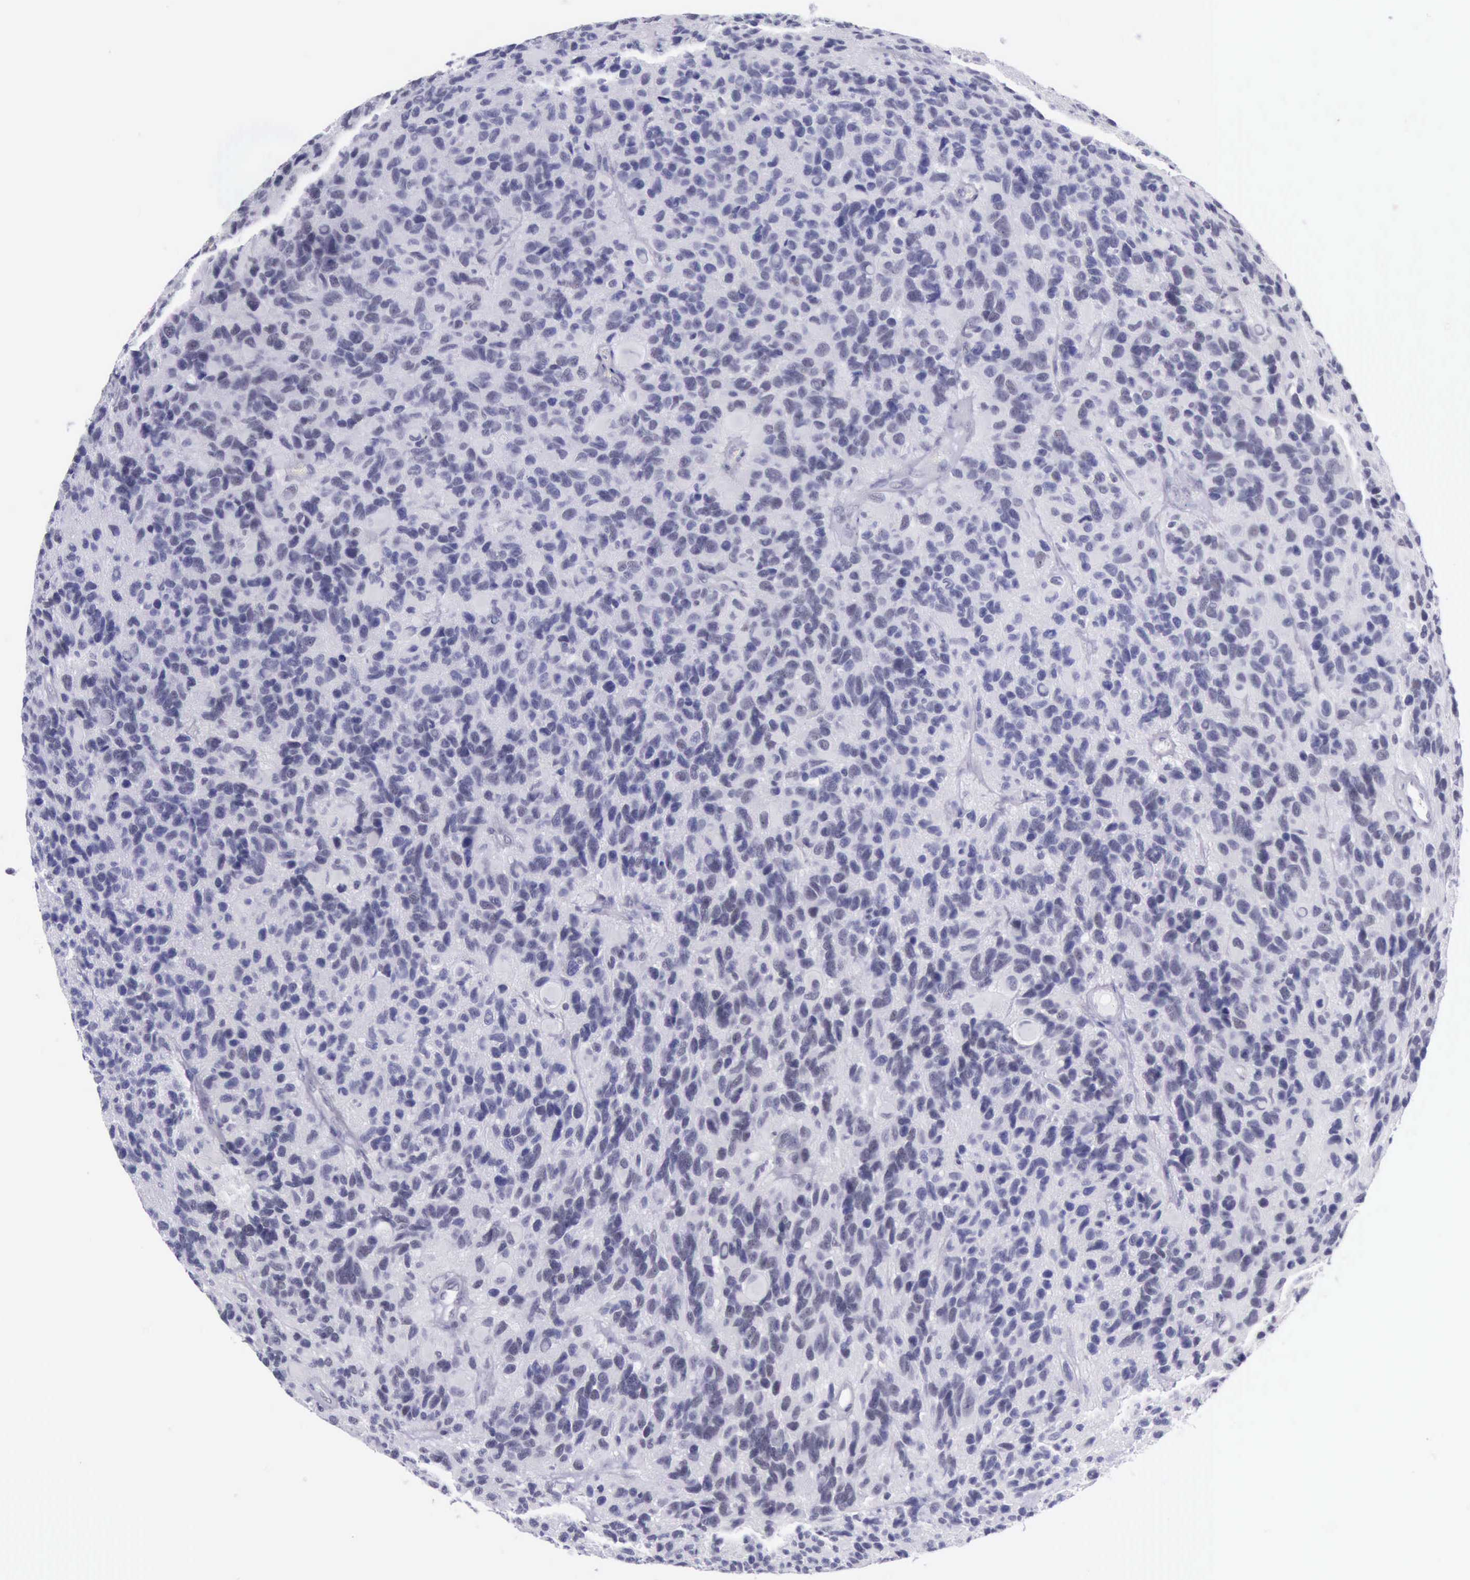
{"staining": {"intensity": "negative", "quantity": "none", "location": "none"}, "tissue": "glioma", "cell_type": "Tumor cells", "image_type": "cancer", "snomed": [{"axis": "morphology", "description": "Glioma, malignant, High grade"}, {"axis": "topography", "description": "Brain"}], "caption": "There is no significant staining in tumor cells of high-grade glioma (malignant). (IHC, brightfield microscopy, high magnification).", "gene": "EP300", "patient": {"sex": "male", "age": 77}}